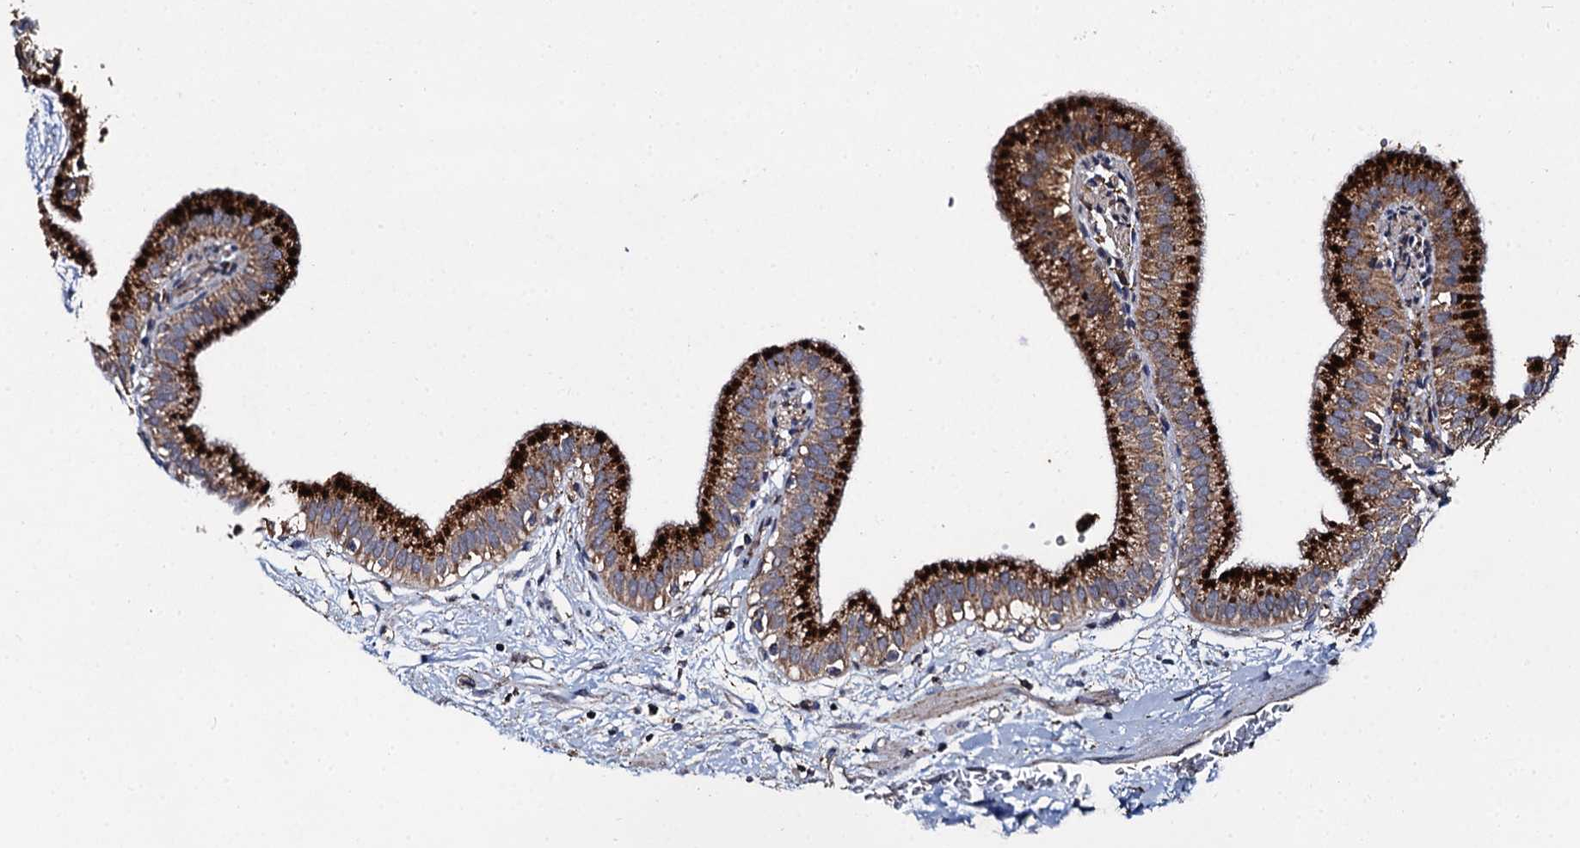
{"staining": {"intensity": "strong", "quantity": ">75%", "location": "cytoplasmic/membranous"}, "tissue": "gallbladder", "cell_type": "Glandular cells", "image_type": "normal", "snomed": [{"axis": "morphology", "description": "Normal tissue, NOS"}, {"axis": "topography", "description": "Gallbladder"}], "caption": "Benign gallbladder reveals strong cytoplasmic/membranous staining in about >75% of glandular cells.", "gene": "GBA1", "patient": {"sex": "male", "age": 55}}